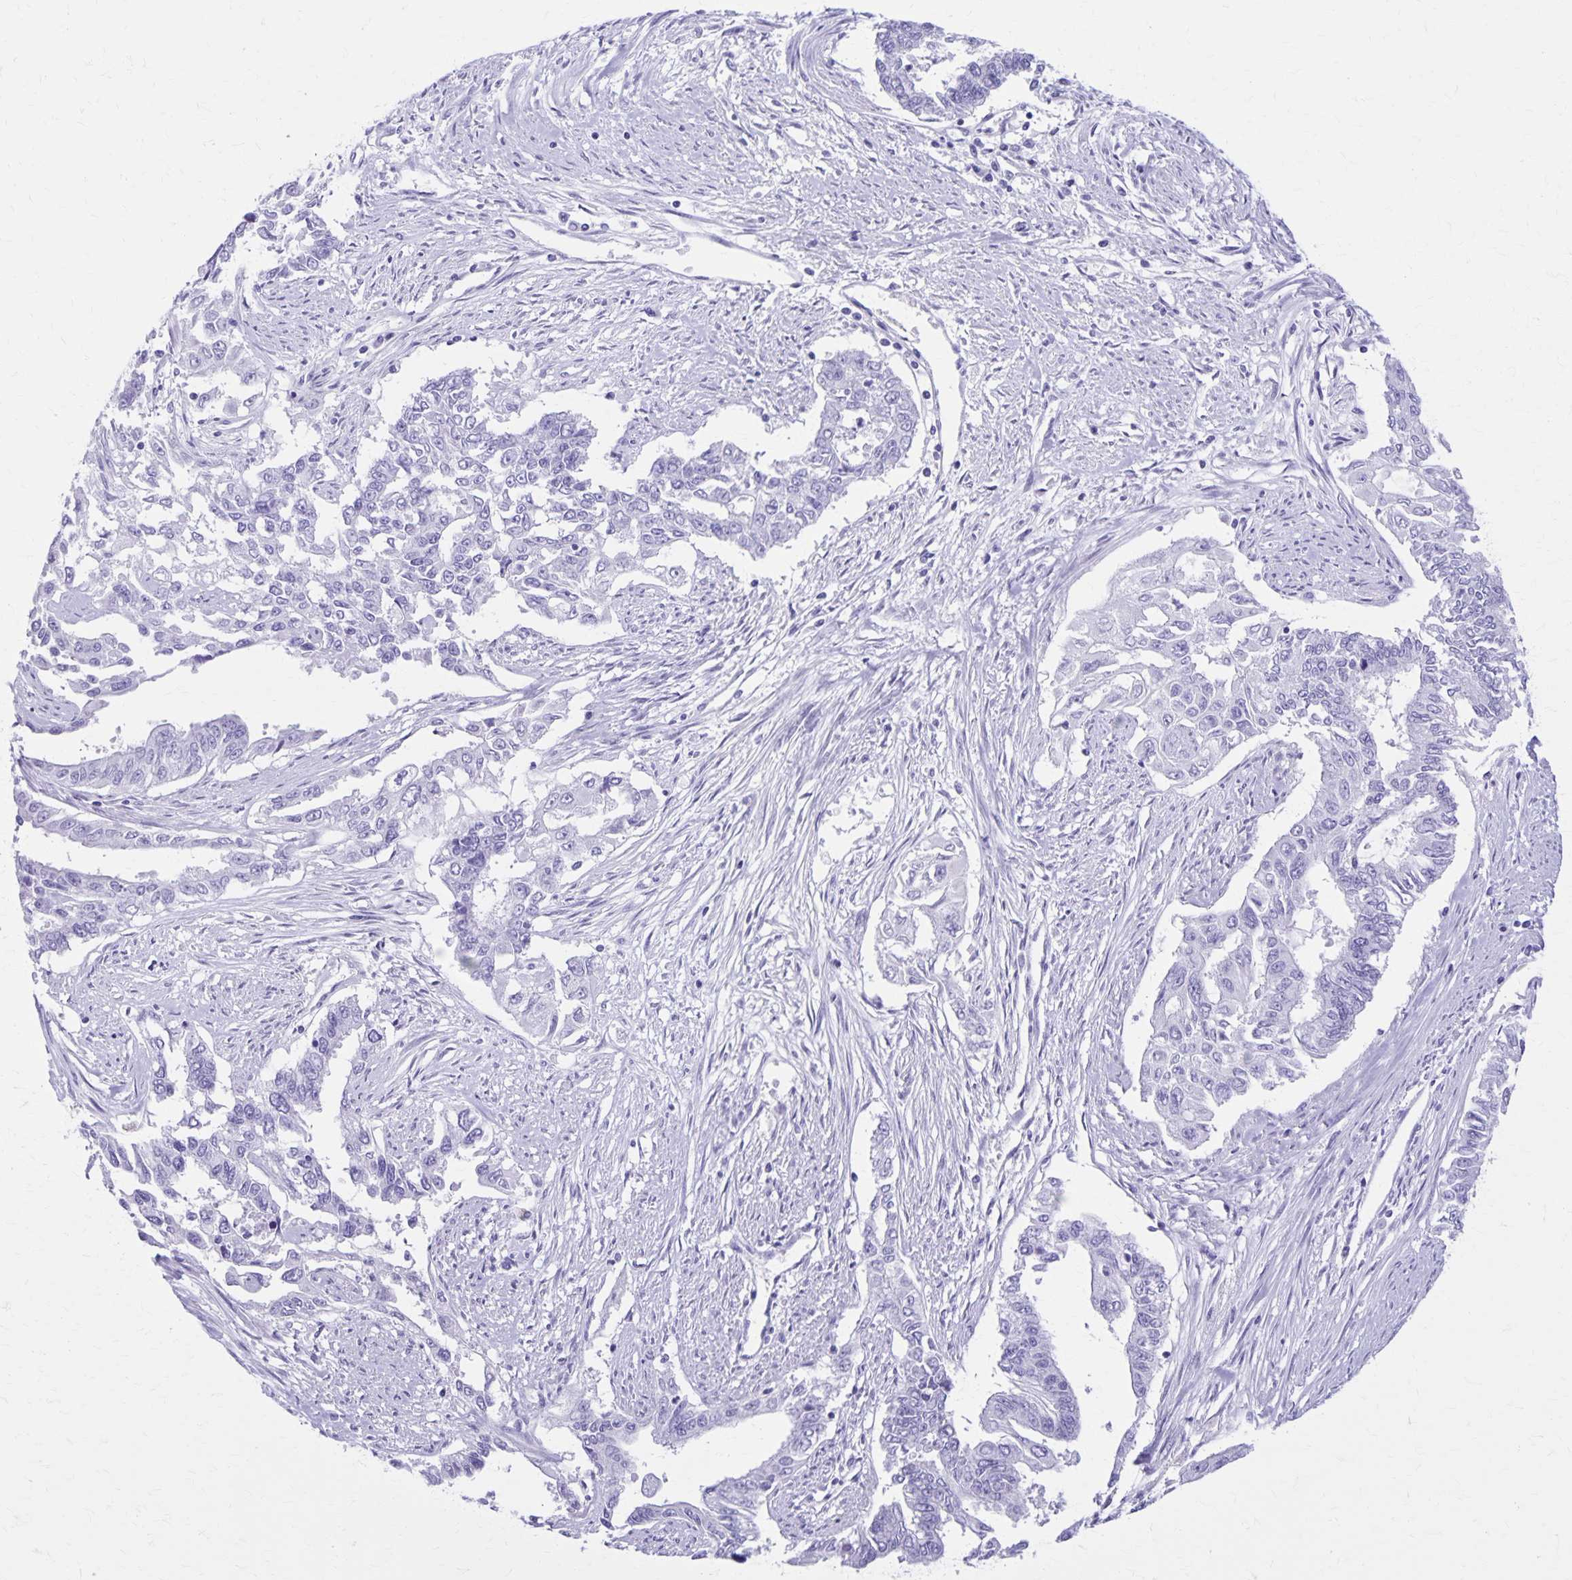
{"staining": {"intensity": "negative", "quantity": "none", "location": "none"}, "tissue": "endometrial cancer", "cell_type": "Tumor cells", "image_type": "cancer", "snomed": [{"axis": "morphology", "description": "Adenocarcinoma, NOS"}, {"axis": "topography", "description": "Uterus"}], "caption": "Tumor cells are negative for protein expression in human adenocarcinoma (endometrial). (Brightfield microscopy of DAB (3,3'-diaminobenzidine) immunohistochemistry at high magnification).", "gene": "DEFA5", "patient": {"sex": "female", "age": 59}}